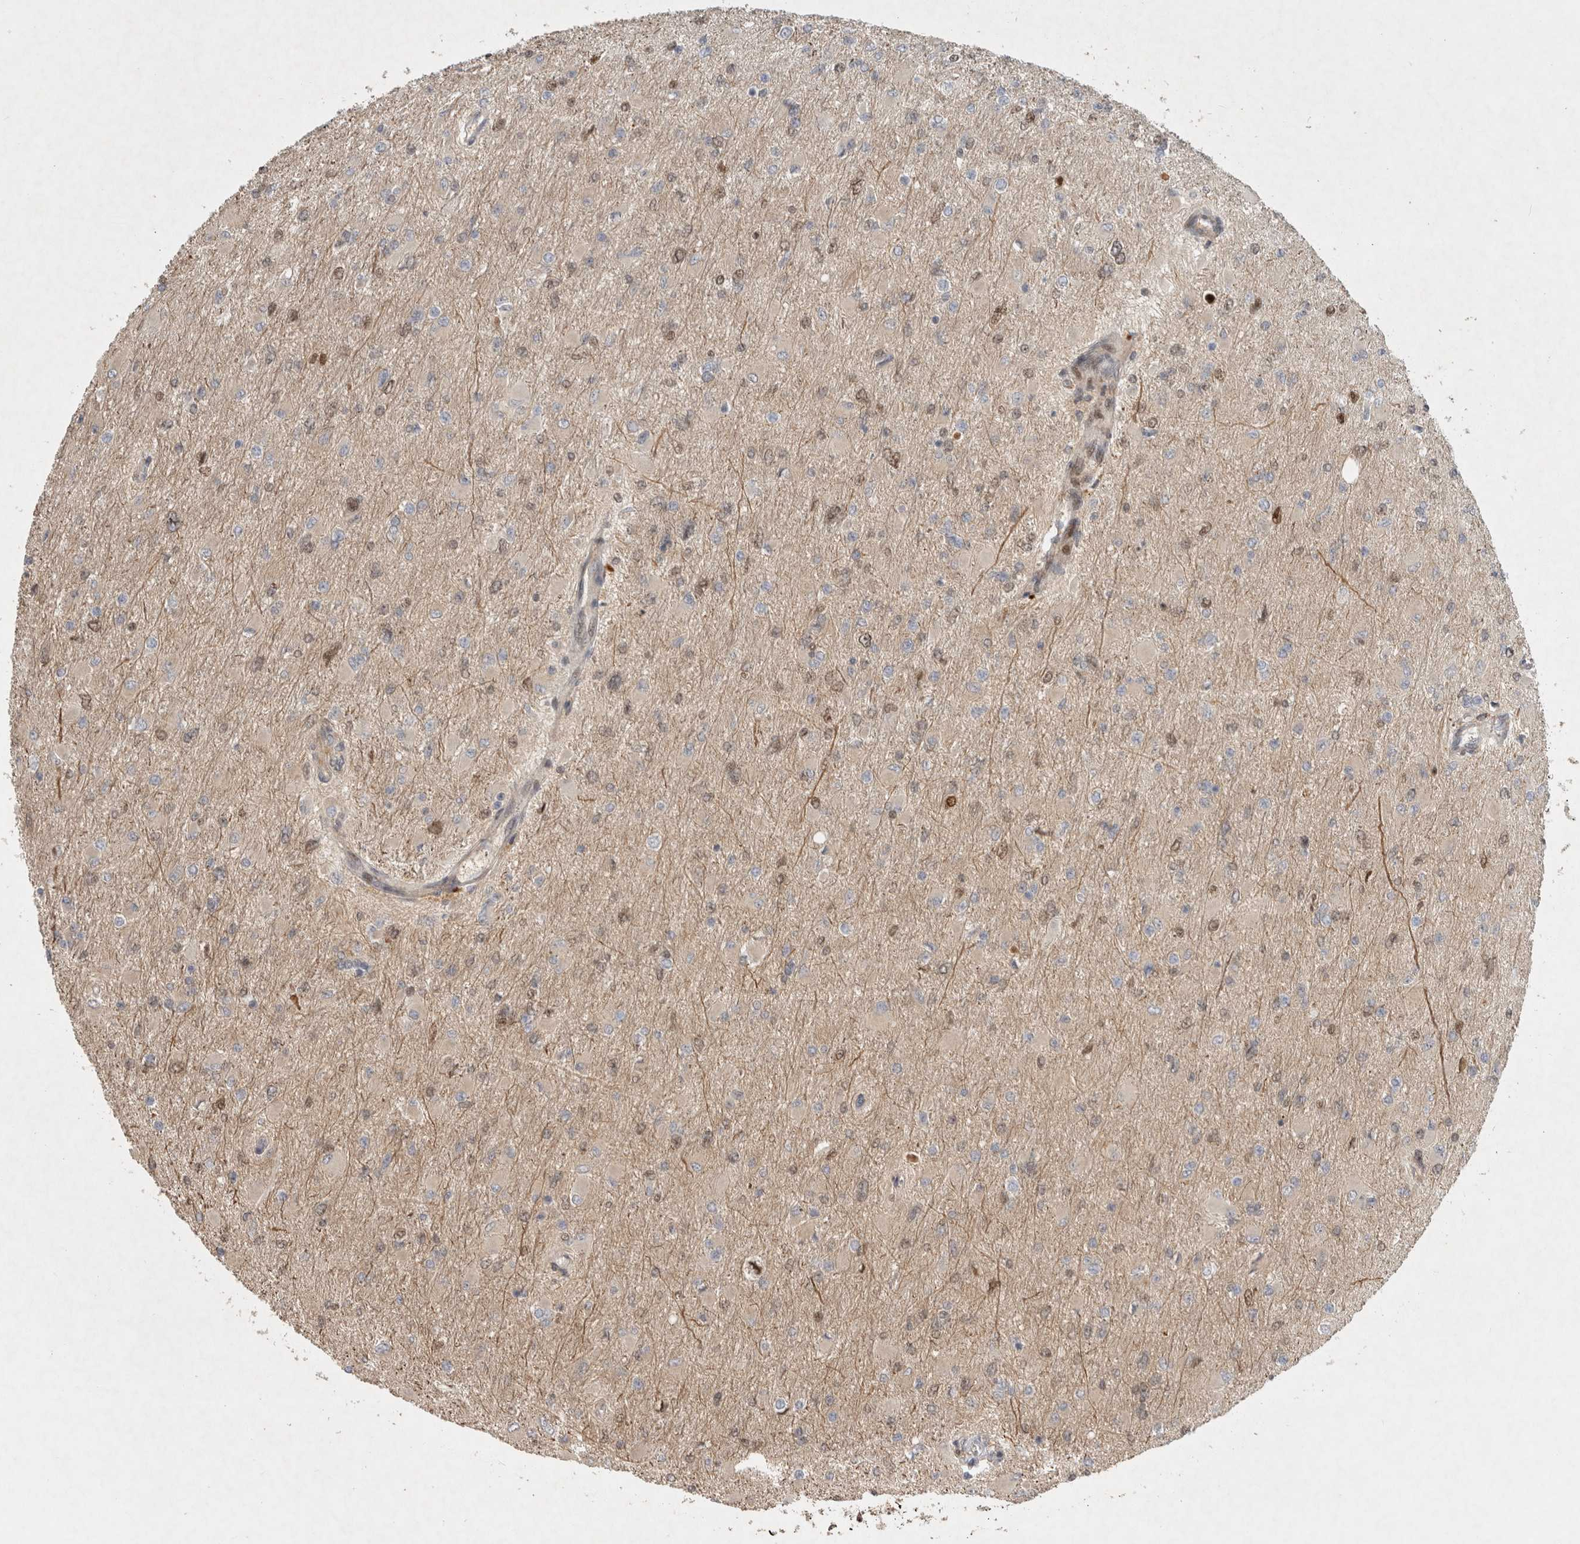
{"staining": {"intensity": "weak", "quantity": "<25%", "location": "nuclear"}, "tissue": "glioma", "cell_type": "Tumor cells", "image_type": "cancer", "snomed": [{"axis": "morphology", "description": "Glioma, malignant, High grade"}, {"axis": "topography", "description": "Cerebral cortex"}], "caption": "The immunohistochemistry (IHC) photomicrograph has no significant positivity in tumor cells of glioma tissue.", "gene": "INSRR", "patient": {"sex": "female", "age": 36}}